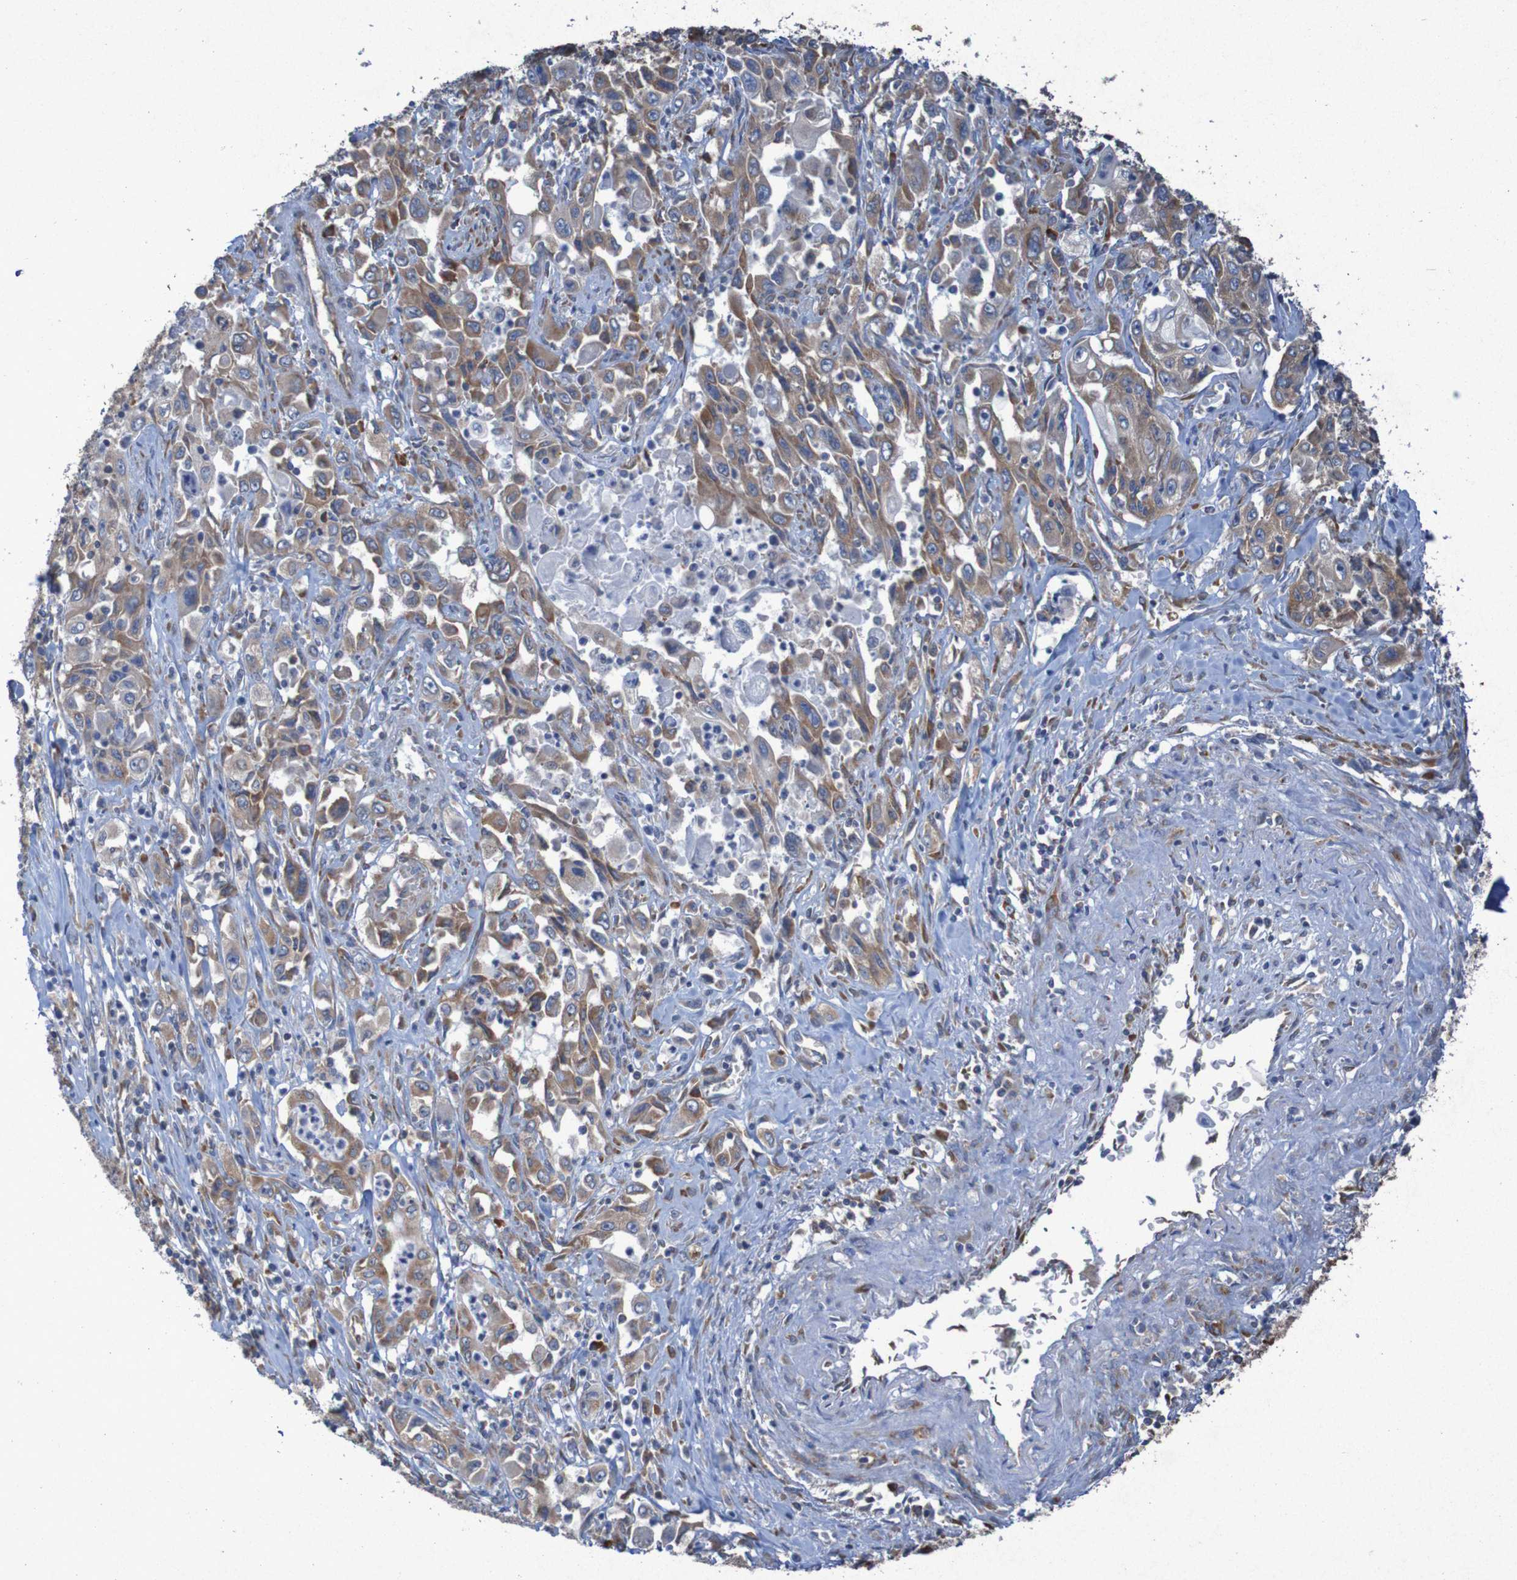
{"staining": {"intensity": "weak", "quantity": ">75%", "location": "cytoplasmic/membranous"}, "tissue": "pancreatic cancer", "cell_type": "Tumor cells", "image_type": "cancer", "snomed": [{"axis": "morphology", "description": "Adenocarcinoma, NOS"}, {"axis": "topography", "description": "Pancreas"}], "caption": "Immunohistochemistry of human pancreatic cancer shows low levels of weak cytoplasmic/membranous positivity in approximately >75% of tumor cells.", "gene": "RPL10", "patient": {"sex": "male", "age": 70}}